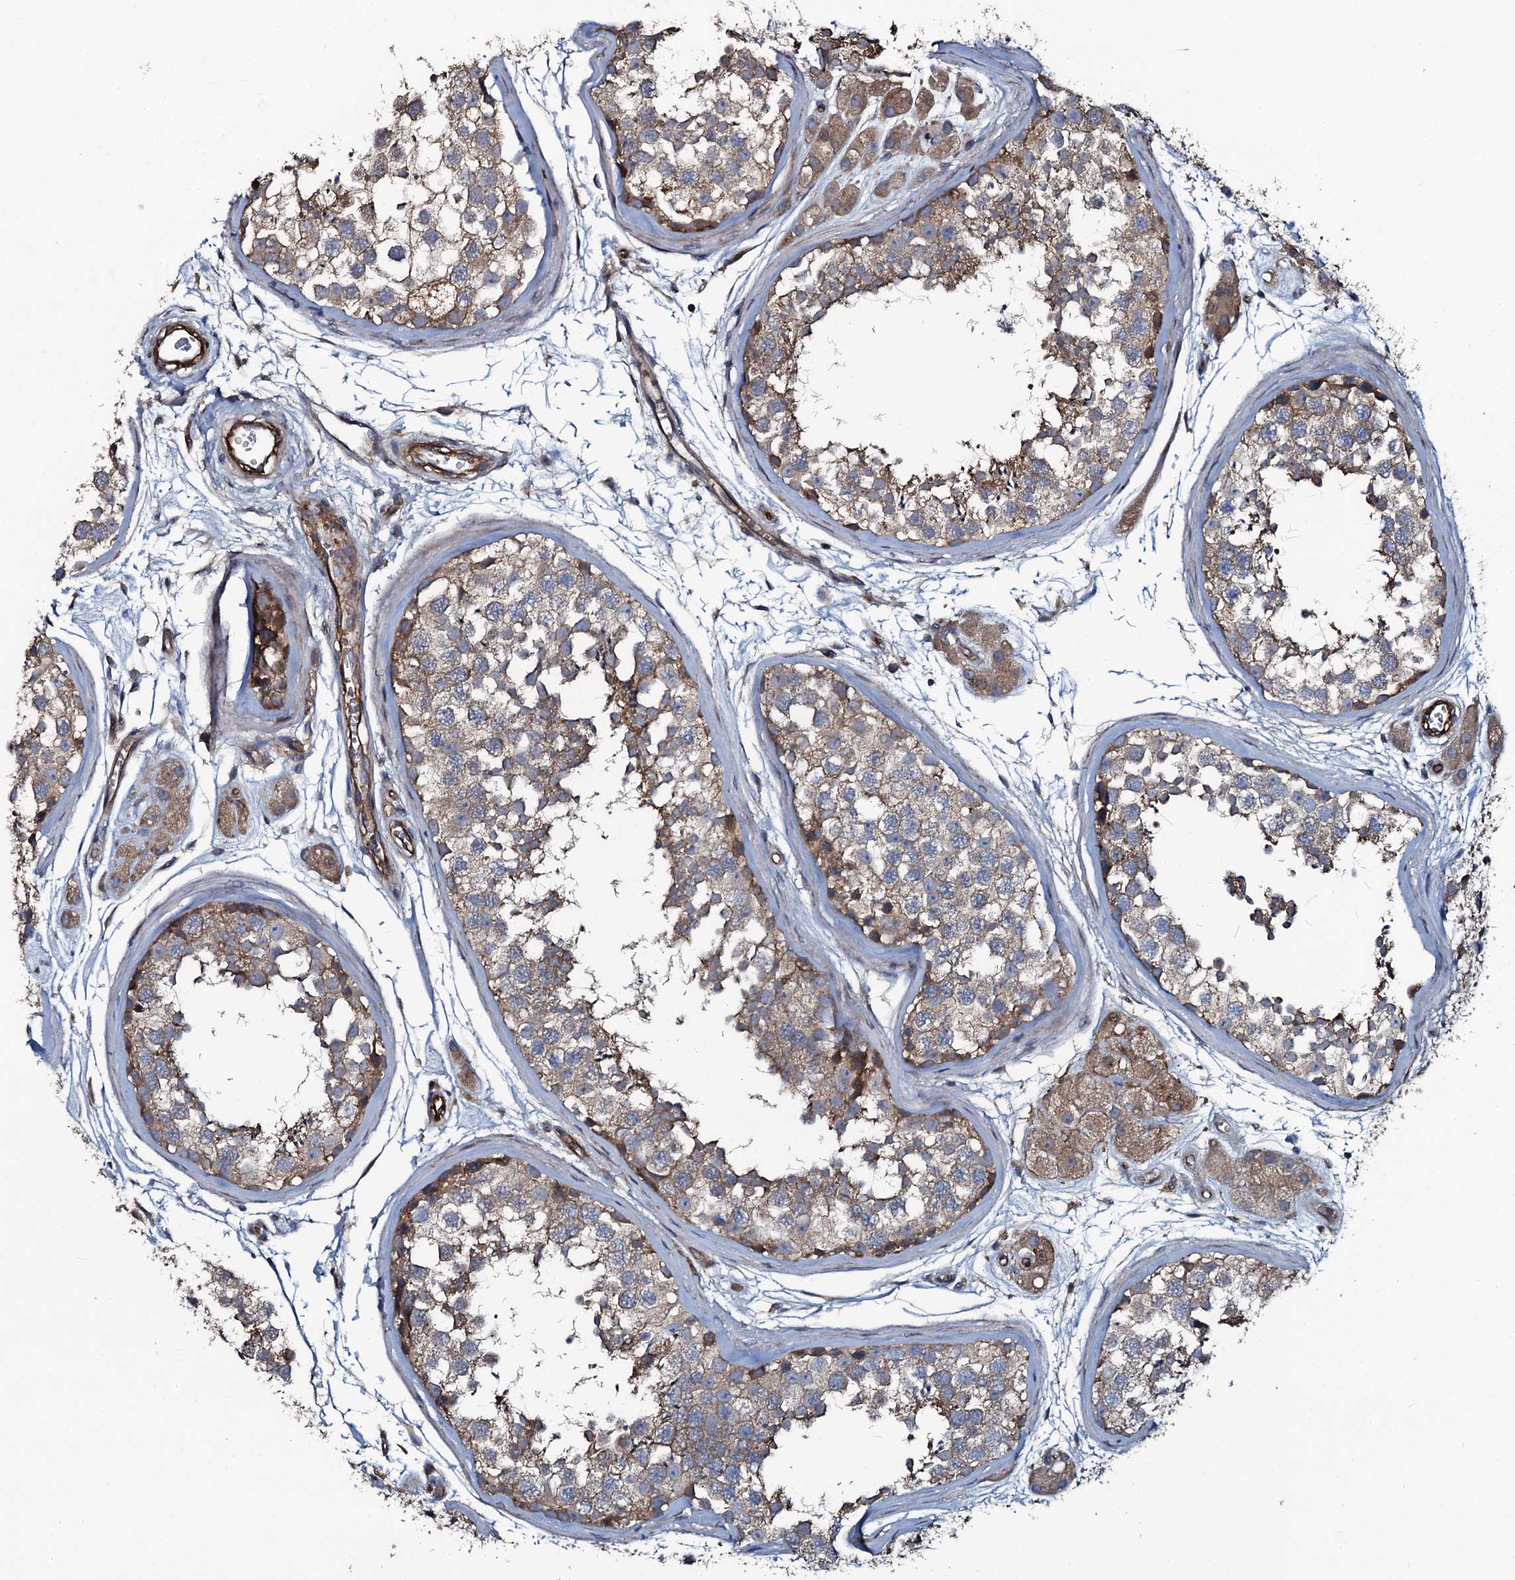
{"staining": {"intensity": "moderate", "quantity": "25%-75%", "location": "cytoplasmic/membranous"}, "tissue": "testis", "cell_type": "Cells in seminiferous ducts", "image_type": "normal", "snomed": [{"axis": "morphology", "description": "Normal tissue, NOS"}, {"axis": "topography", "description": "Testis"}], "caption": "Testis stained for a protein (brown) demonstrates moderate cytoplasmic/membranous positive positivity in approximately 25%-75% of cells in seminiferous ducts.", "gene": "USPL1", "patient": {"sex": "male", "age": 56}}